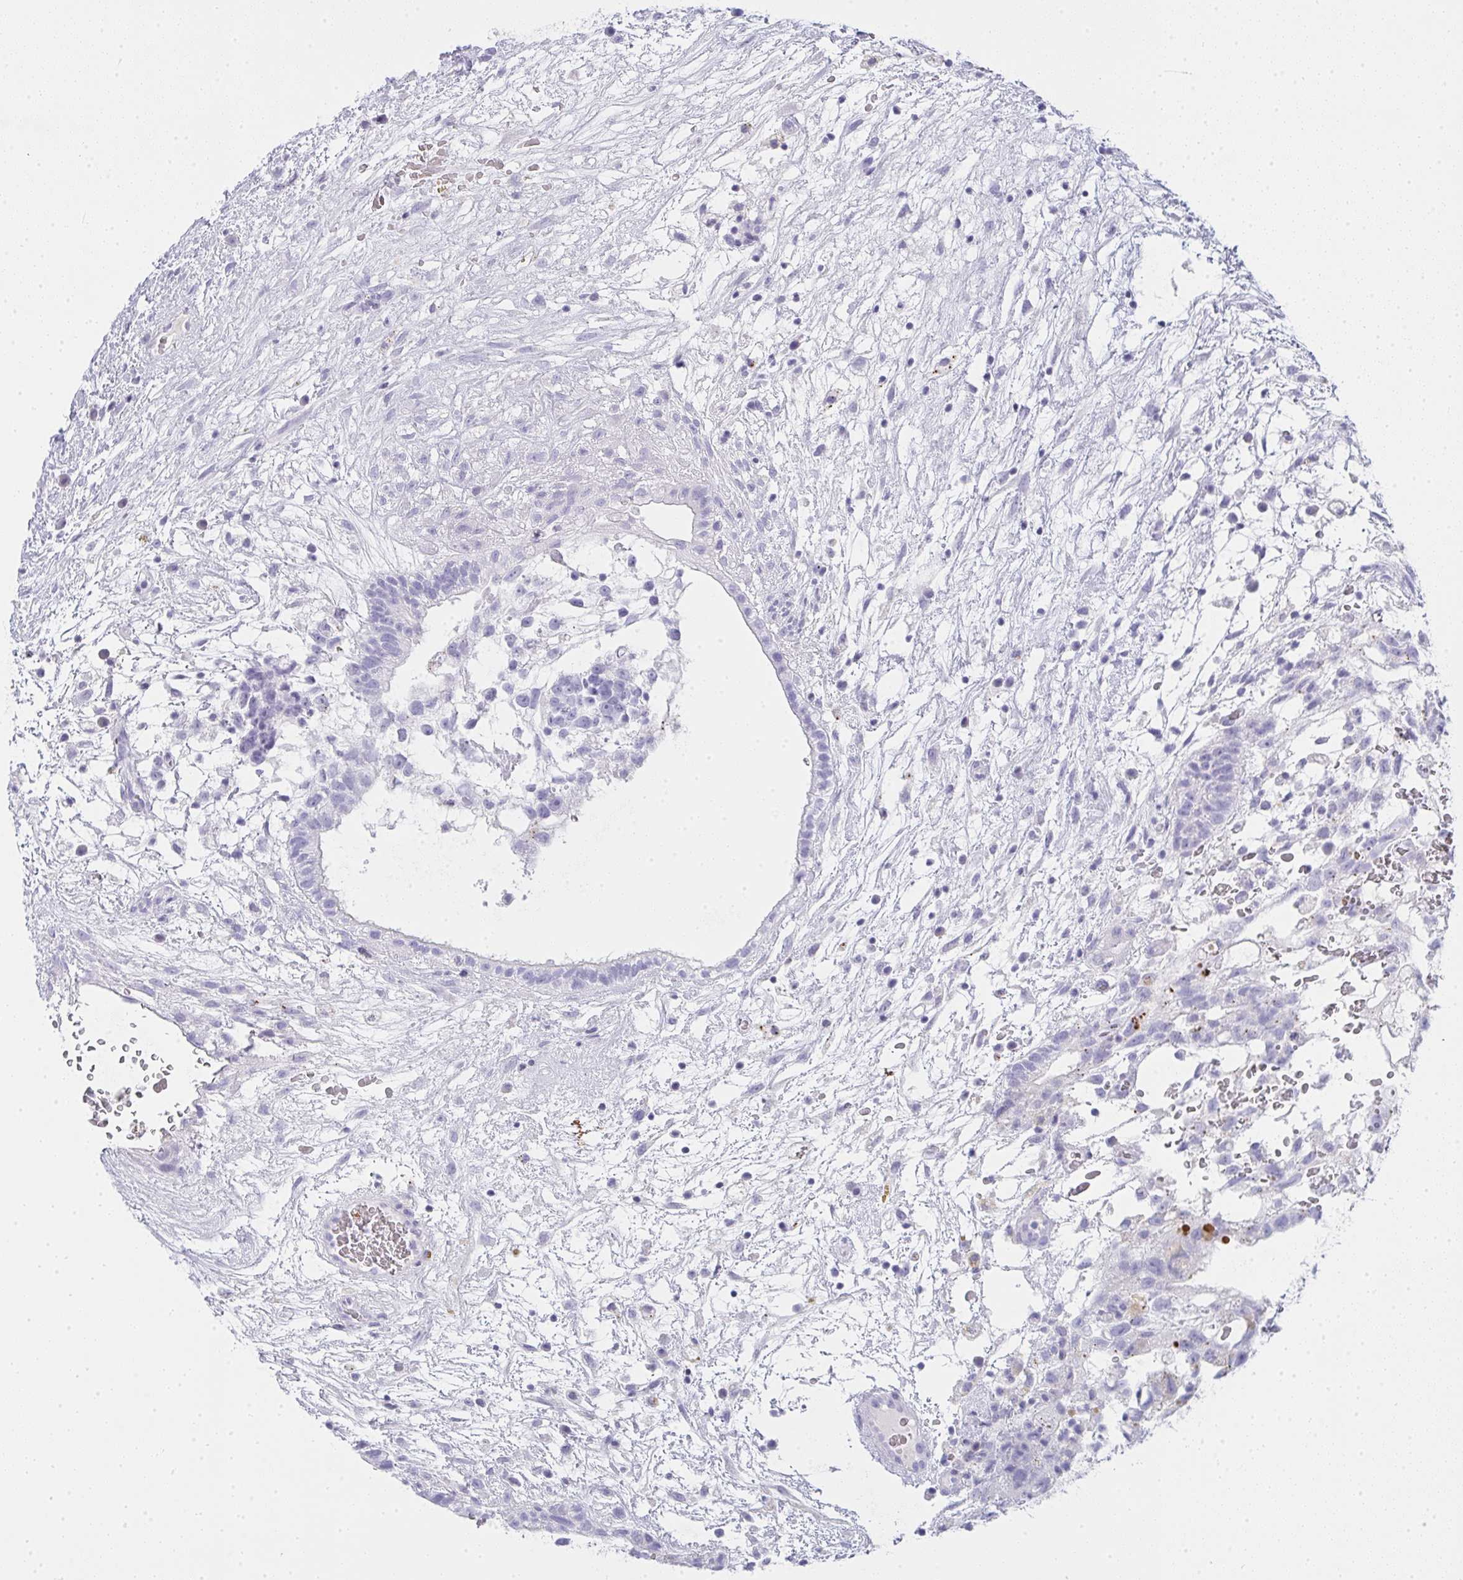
{"staining": {"intensity": "negative", "quantity": "none", "location": "none"}, "tissue": "testis cancer", "cell_type": "Tumor cells", "image_type": "cancer", "snomed": [{"axis": "morphology", "description": "Normal tissue, NOS"}, {"axis": "morphology", "description": "Carcinoma, Embryonal, NOS"}, {"axis": "topography", "description": "Testis"}], "caption": "Tumor cells are negative for protein expression in human testis embryonal carcinoma.", "gene": "ZNF182", "patient": {"sex": "male", "age": 32}}